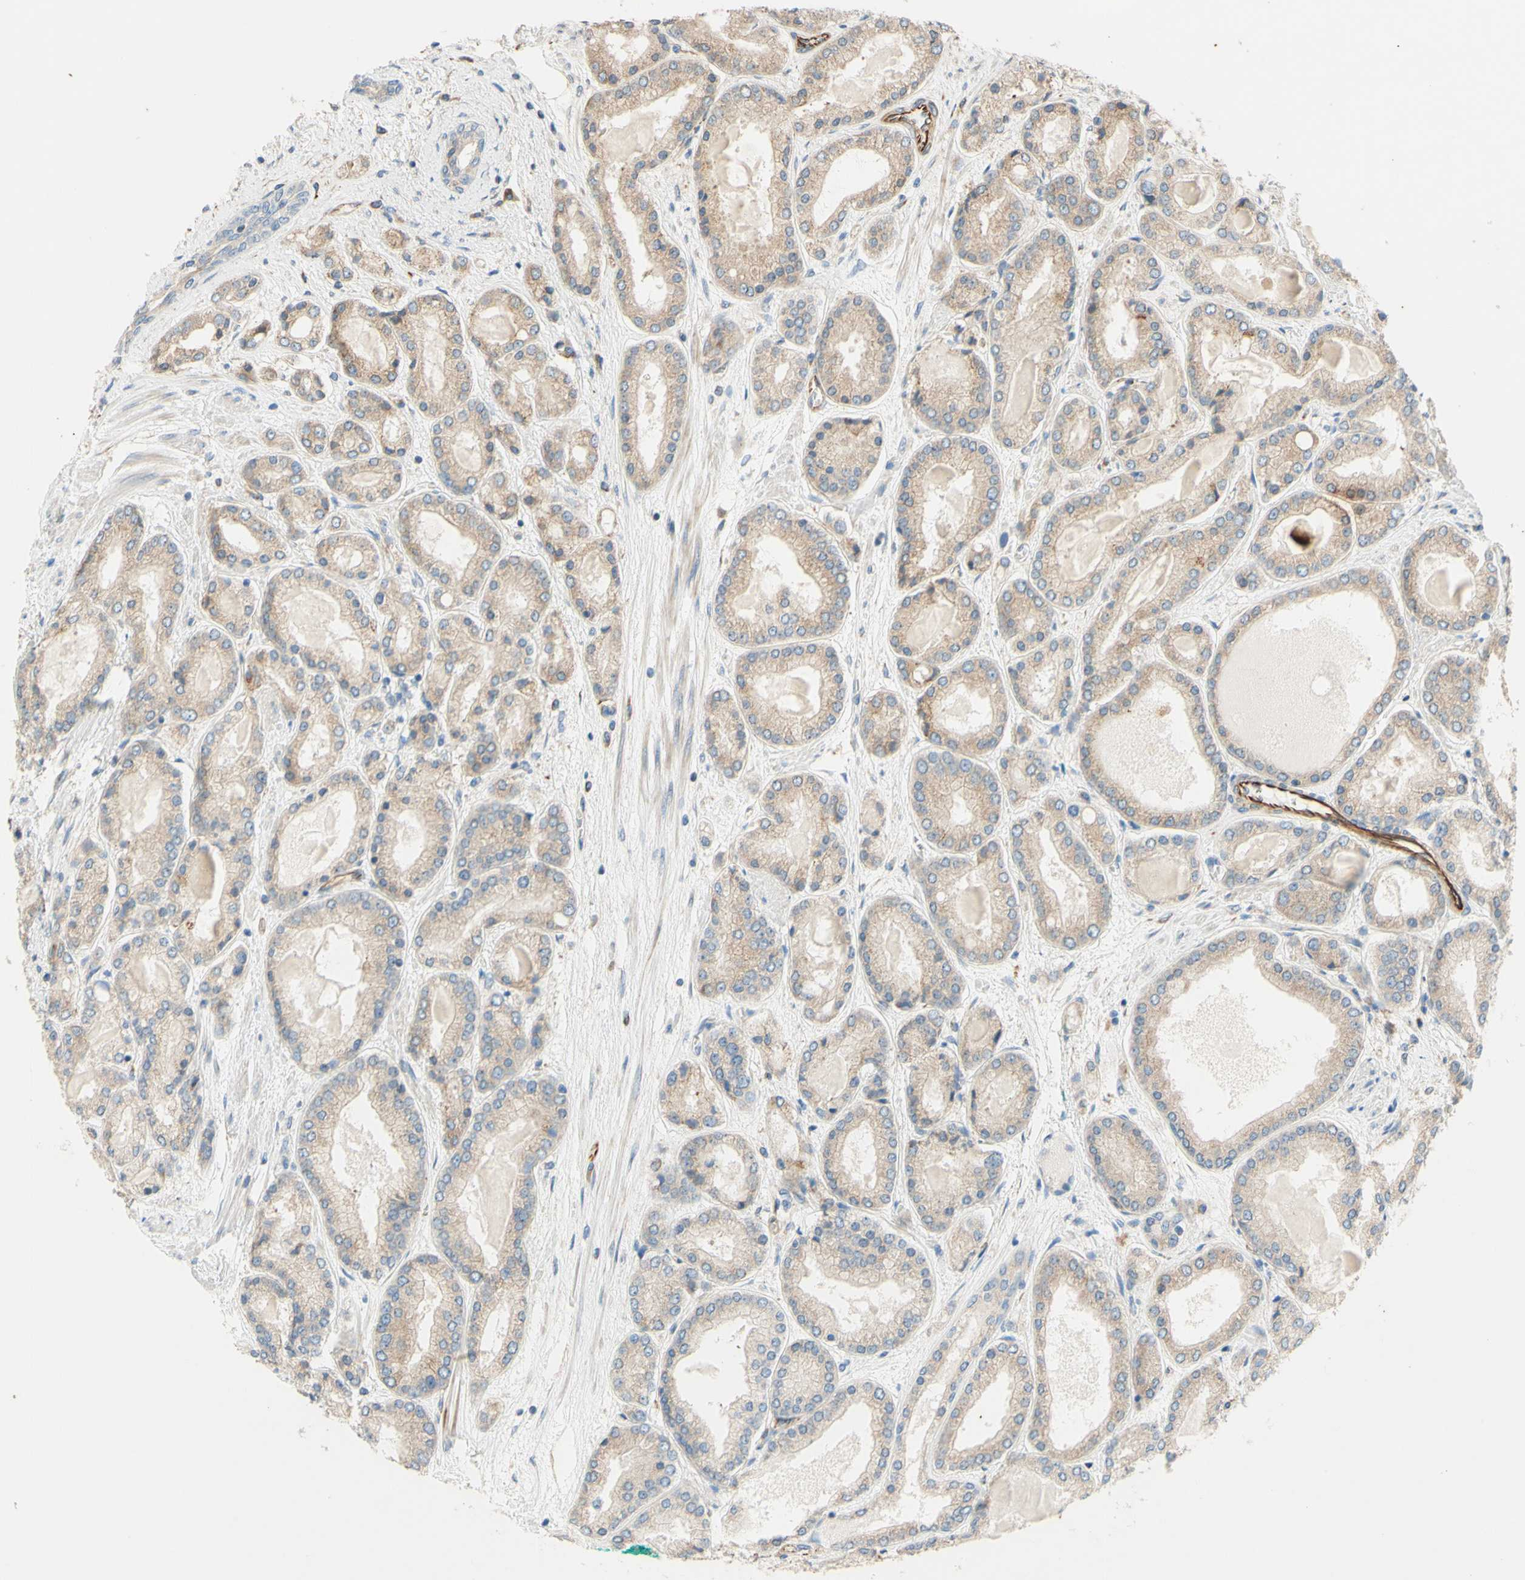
{"staining": {"intensity": "weak", "quantity": ">75%", "location": "cytoplasmic/membranous"}, "tissue": "prostate cancer", "cell_type": "Tumor cells", "image_type": "cancer", "snomed": [{"axis": "morphology", "description": "Adenocarcinoma, High grade"}, {"axis": "topography", "description": "Prostate"}], "caption": "Weak cytoplasmic/membranous staining is identified in approximately >75% of tumor cells in prostate high-grade adenocarcinoma.", "gene": "C1orf43", "patient": {"sex": "male", "age": 59}}